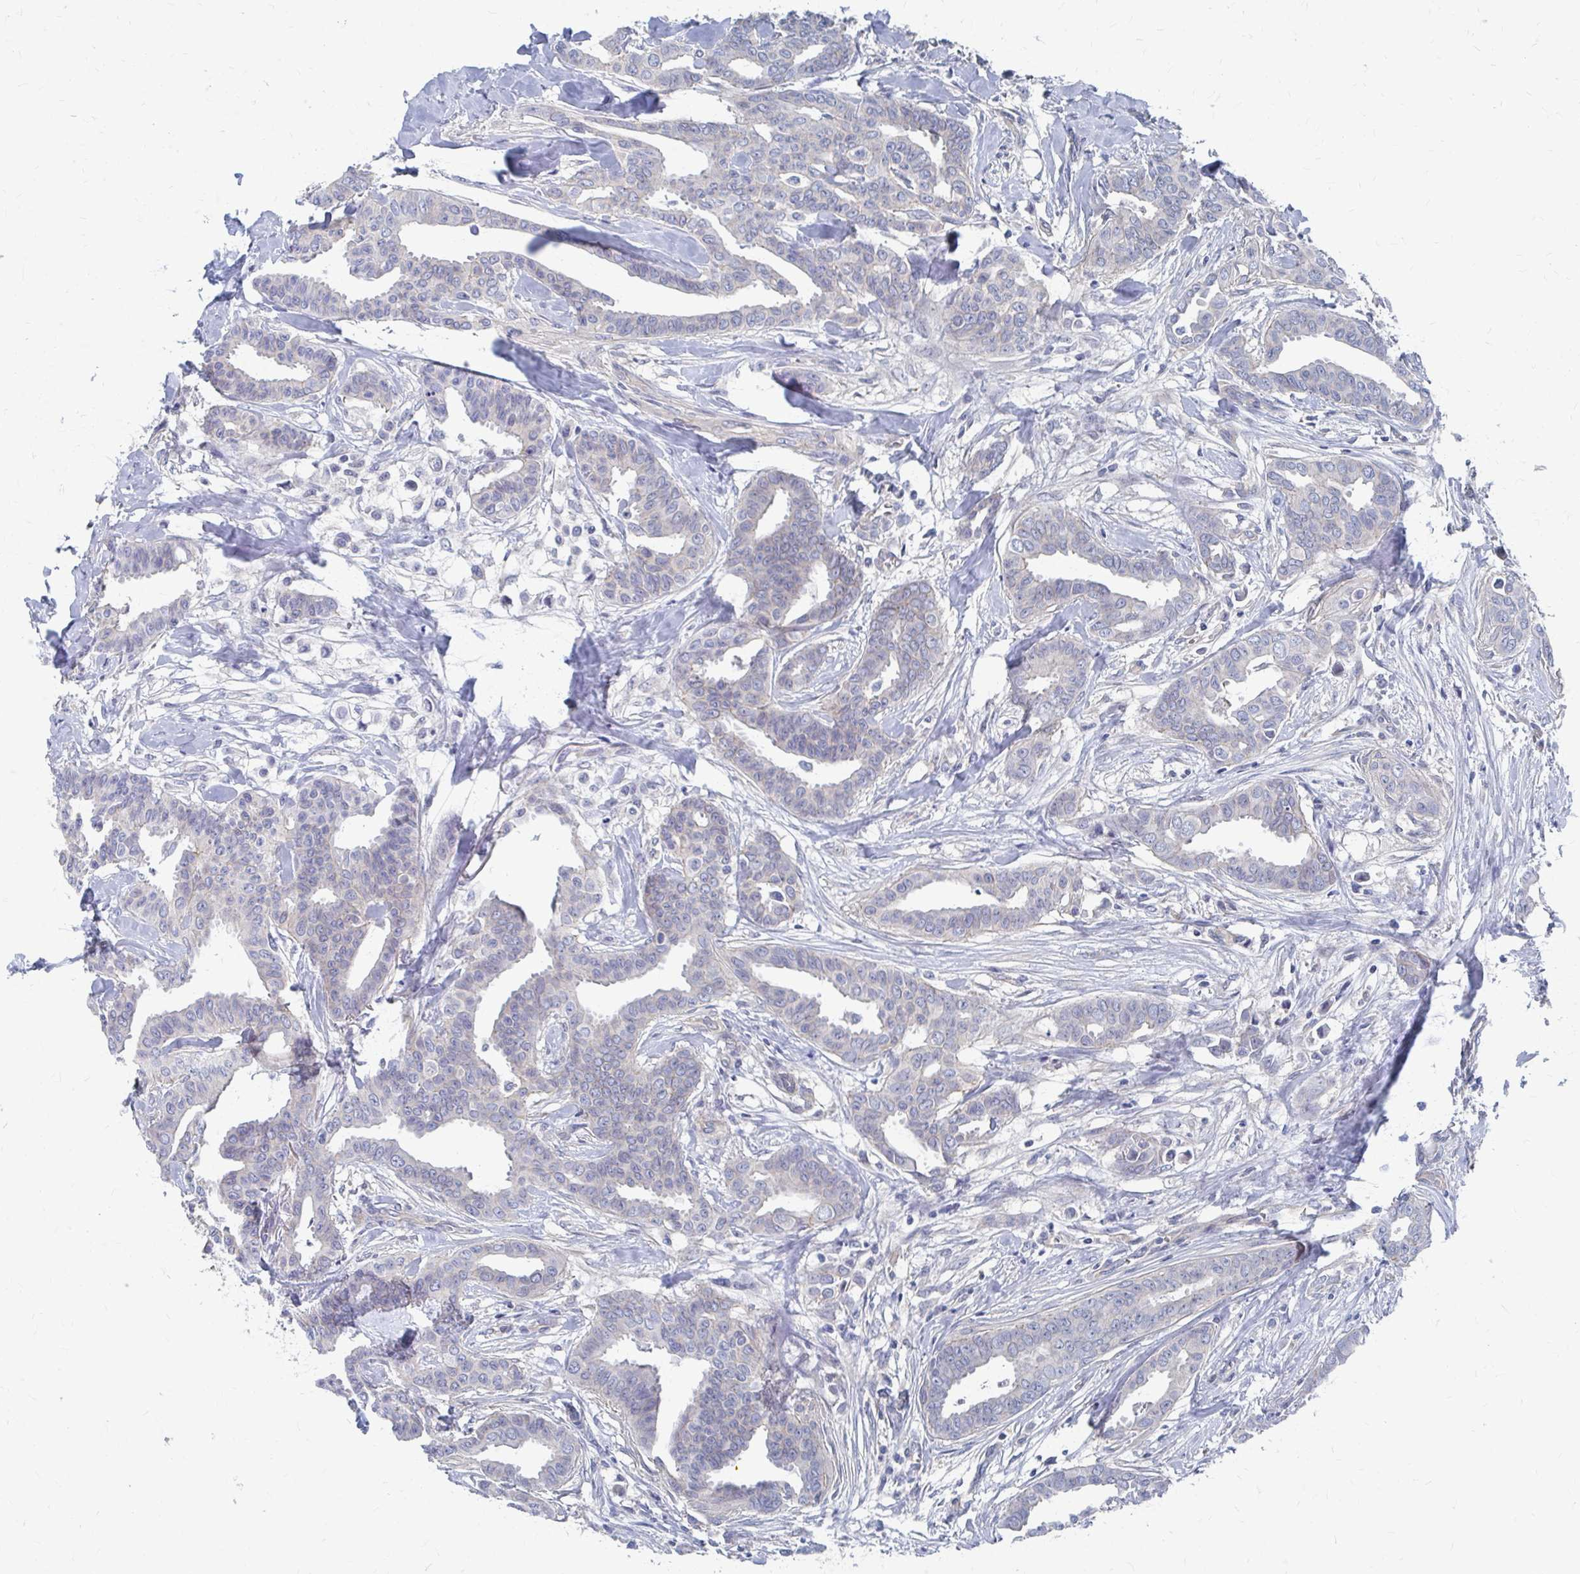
{"staining": {"intensity": "negative", "quantity": "none", "location": "none"}, "tissue": "breast cancer", "cell_type": "Tumor cells", "image_type": "cancer", "snomed": [{"axis": "morphology", "description": "Duct carcinoma"}, {"axis": "topography", "description": "Breast"}], "caption": "Immunohistochemical staining of human invasive ductal carcinoma (breast) displays no significant positivity in tumor cells.", "gene": "PLEKHG7", "patient": {"sex": "female", "age": 45}}